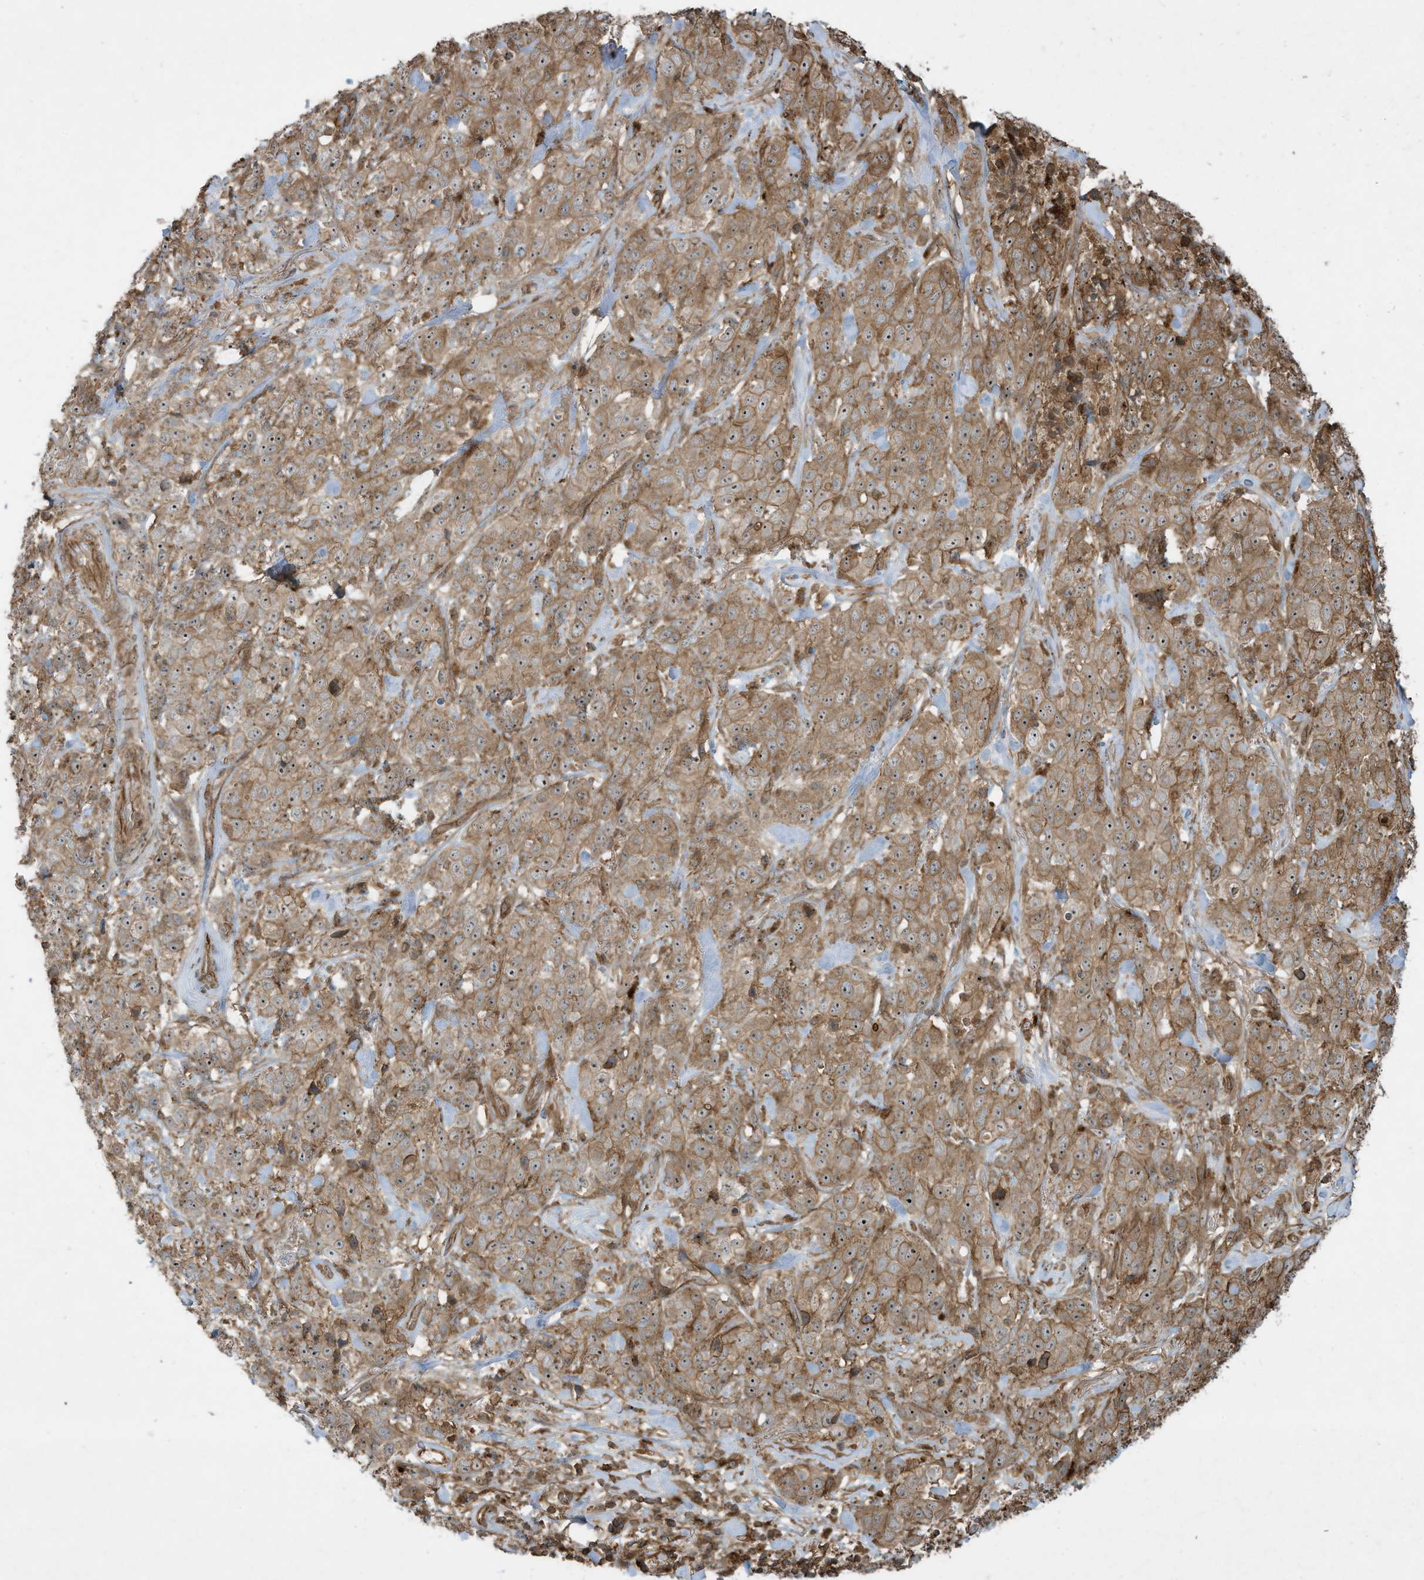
{"staining": {"intensity": "moderate", "quantity": ">75%", "location": "cytoplasmic/membranous"}, "tissue": "stomach cancer", "cell_type": "Tumor cells", "image_type": "cancer", "snomed": [{"axis": "morphology", "description": "Adenocarcinoma, NOS"}, {"axis": "topography", "description": "Stomach"}], "caption": "Brown immunohistochemical staining in human stomach cancer (adenocarcinoma) exhibits moderate cytoplasmic/membranous expression in approximately >75% of tumor cells. Immunohistochemistry (ihc) stains the protein of interest in brown and the nuclei are stained blue.", "gene": "DDIT4", "patient": {"sex": "male", "age": 48}}